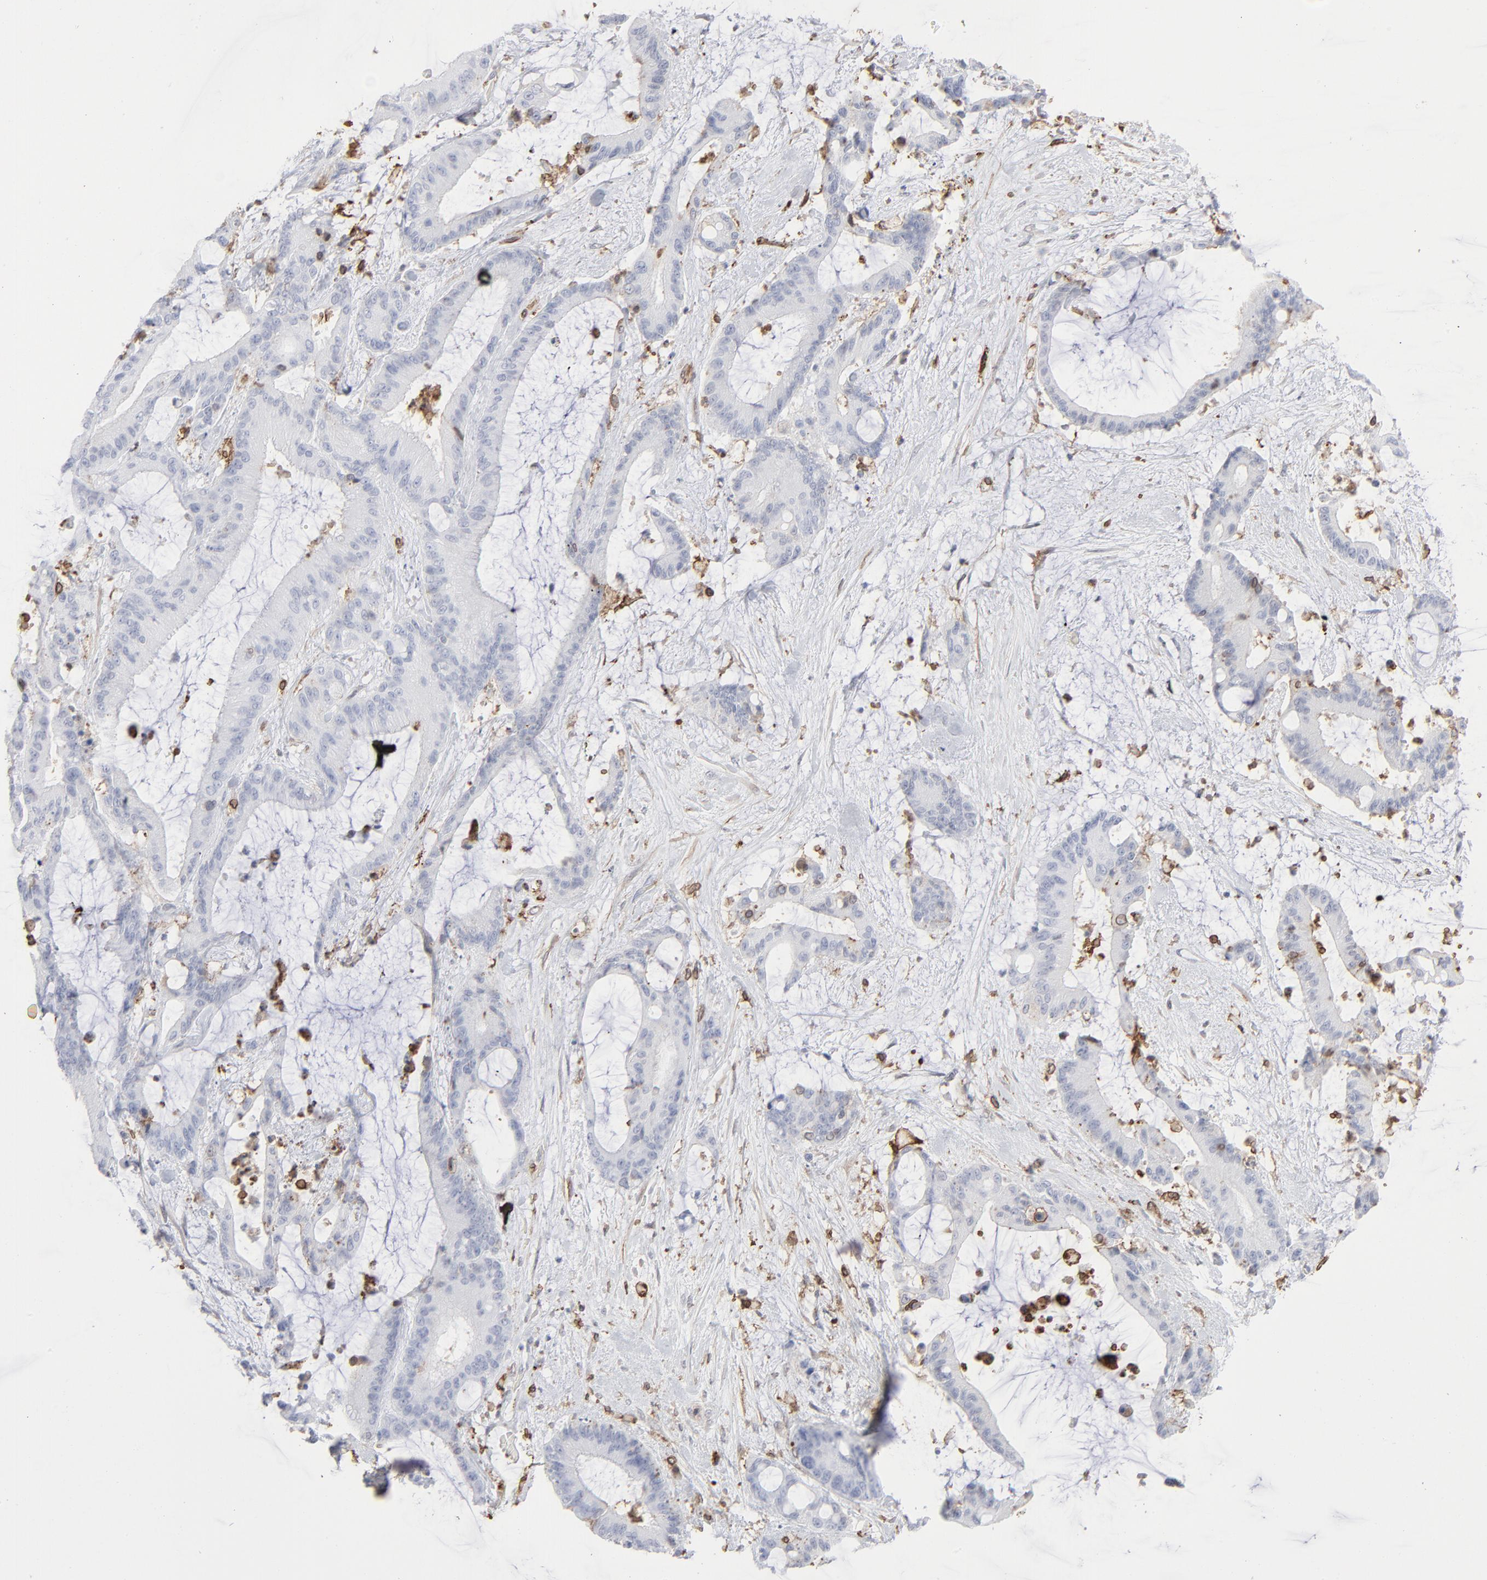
{"staining": {"intensity": "weak", "quantity": "<25%", "location": "cytoplasmic/membranous,nuclear"}, "tissue": "liver cancer", "cell_type": "Tumor cells", "image_type": "cancer", "snomed": [{"axis": "morphology", "description": "Cholangiocarcinoma"}, {"axis": "topography", "description": "Liver"}], "caption": "DAB (3,3'-diaminobenzidine) immunohistochemical staining of cholangiocarcinoma (liver) shows no significant staining in tumor cells. (Stains: DAB (3,3'-diaminobenzidine) immunohistochemistry with hematoxylin counter stain, Microscopy: brightfield microscopy at high magnification).", "gene": "ANXA5", "patient": {"sex": "female", "age": 73}}